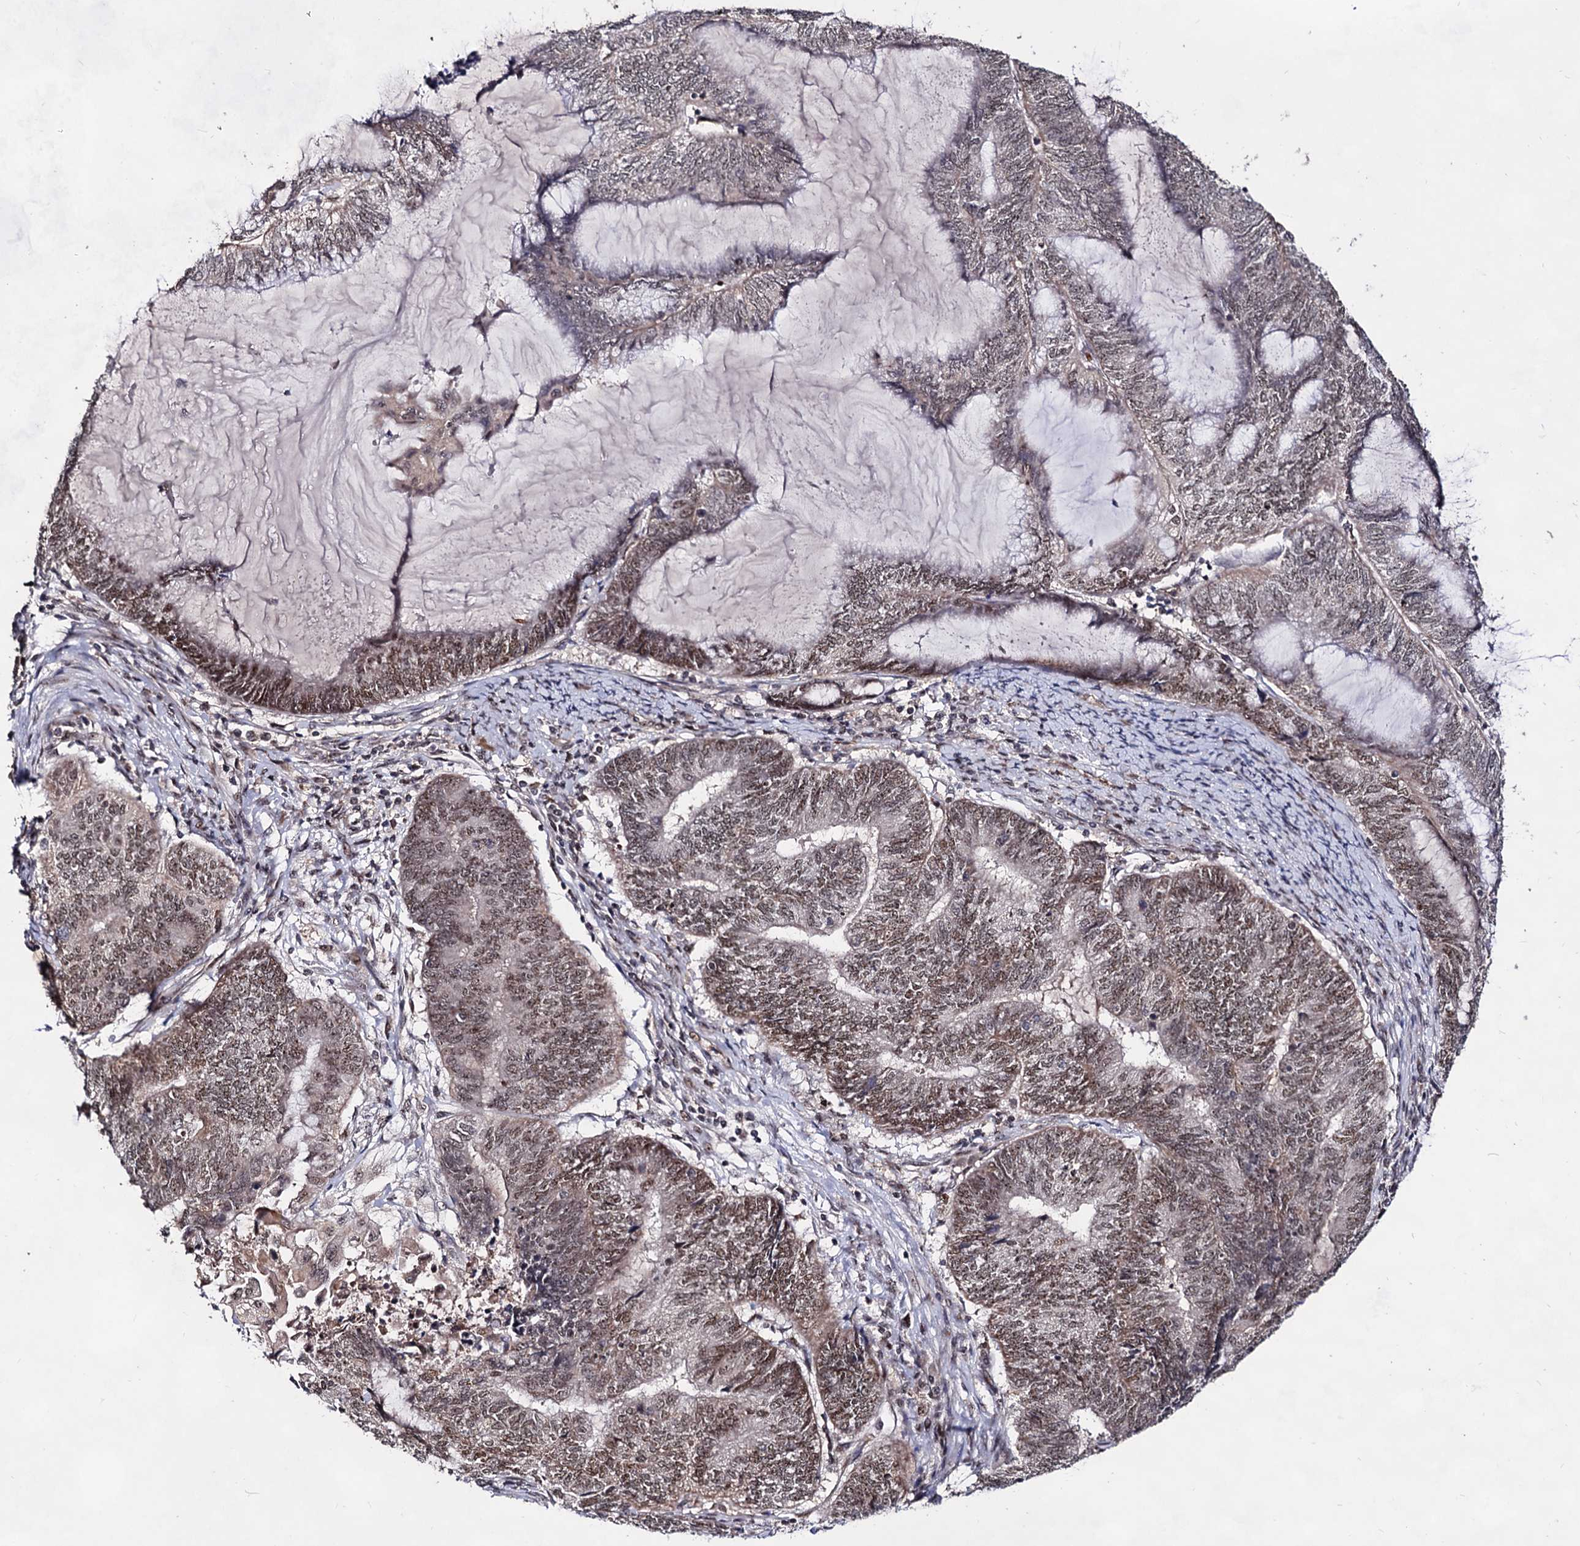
{"staining": {"intensity": "moderate", "quantity": ">75%", "location": "nuclear"}, "tissue": "endometrial cancer", "cell_type": "Tumor cells", "image_type": "cancer", "snomed": [{"axis": "morphology", "description": "Adenocarcinoma, NOS"}, {"axis": "topography", "description": "Uterus"}, {"axis": "topography", "description": "Endometrium"}], "caption": "Endometrial cancer (adenocarcinoma) was stained to show a protein in brown. There is medium levels of moderate nuclear expression in approximately >75% of tumor cells.", "gene": "EXOSC10", "patient": {"sex": "female", "age": 70}}